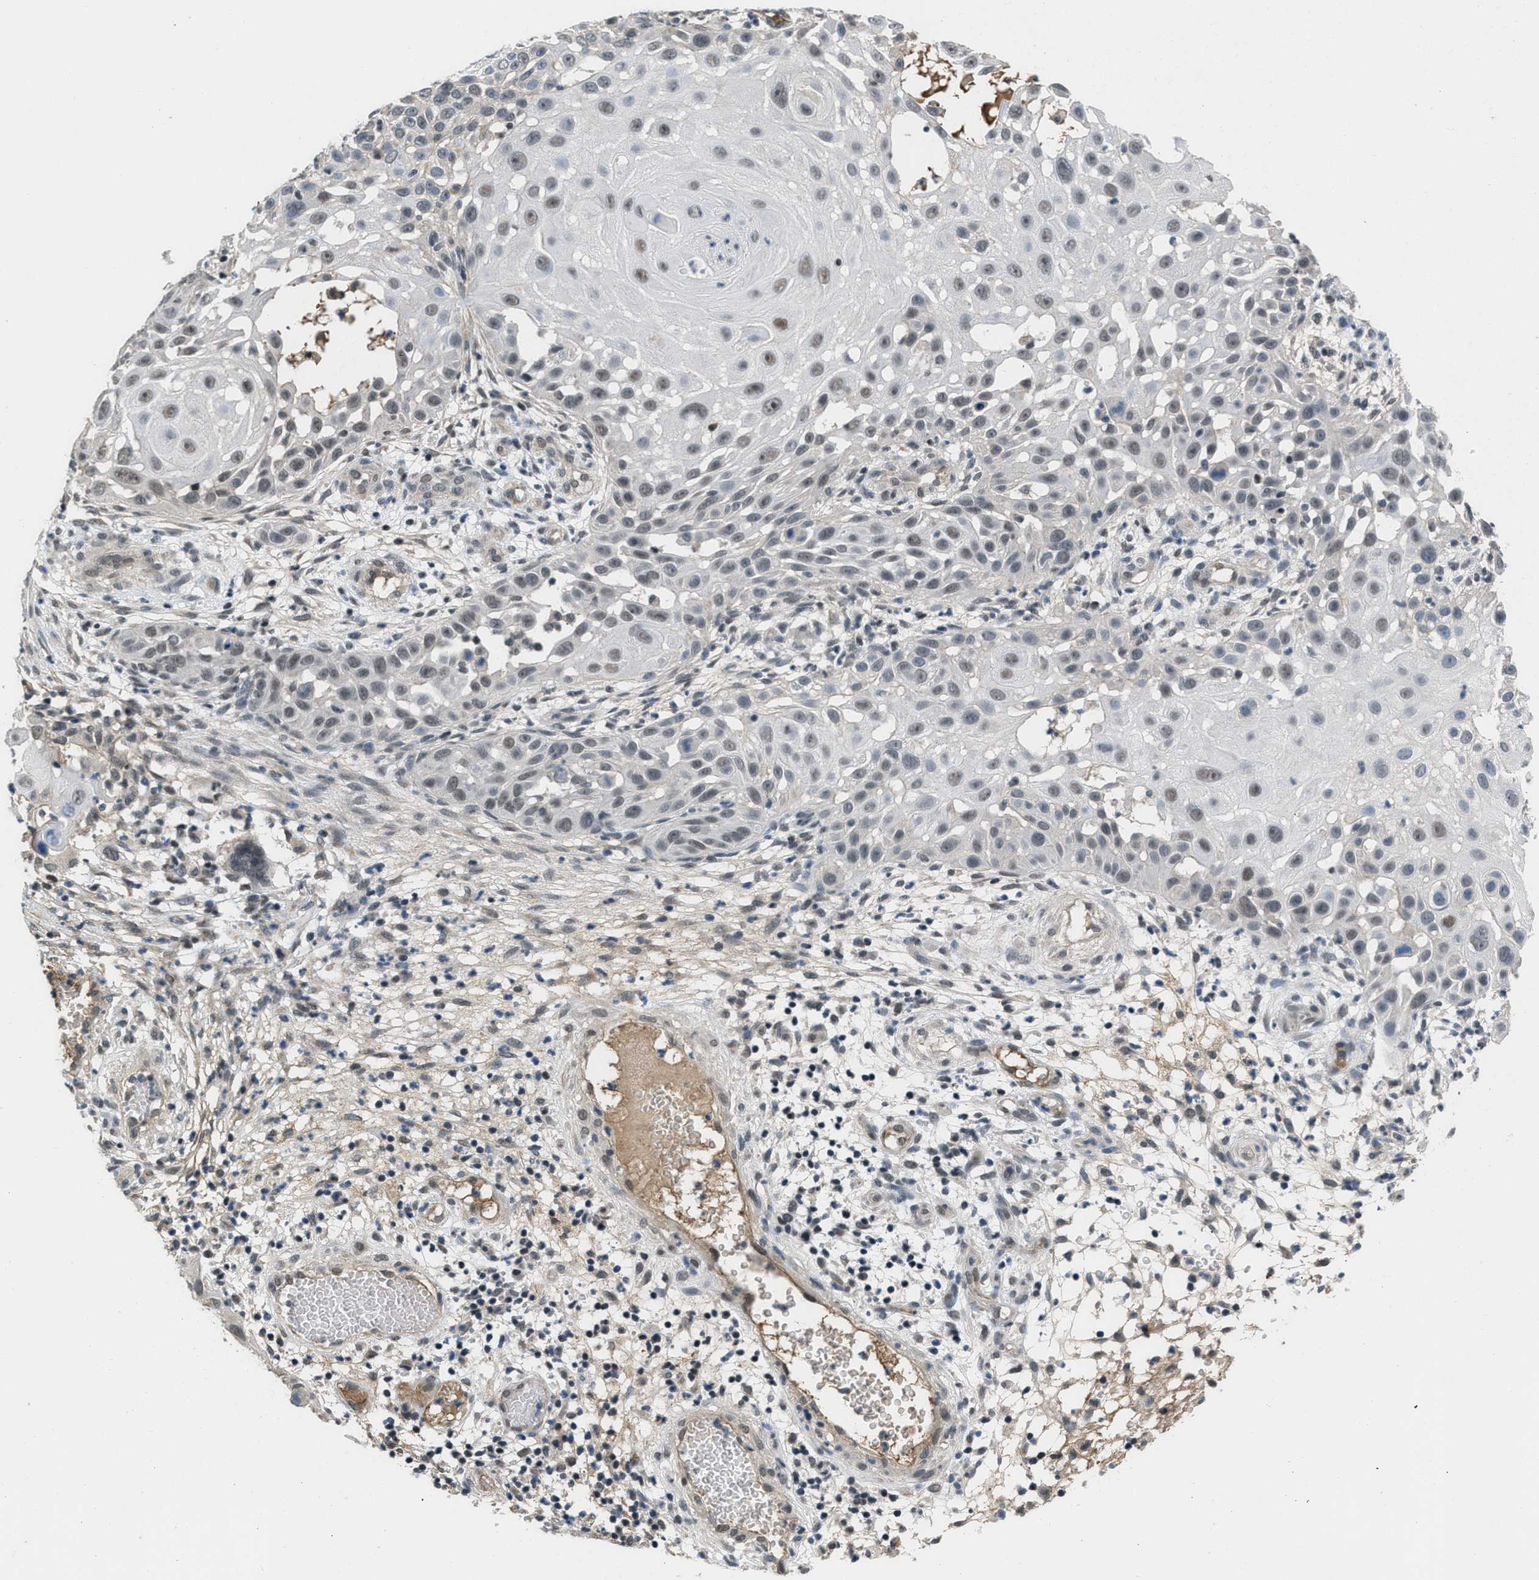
{"staining": {"intensity": "weak", "quantity": ">75%", "location": "nuclear"}, "tissue": "skin cancer", "cell_type": "Tumor cells", "image_type": "cancer", "snomed": [{"axis": "morphology", "description": "Squamous cell carcinoma, NOS"}, {"axis": "topography", "description": "Skin"}], "caption": "Skin cancer tissue reveals weak nuclear positivity in about >75% of tumor cells Ihc stains the protein in brown and the nuclei are stained blue.", "gene": "TERF2IP", "patient": {"sex": "female", "age": 44}}